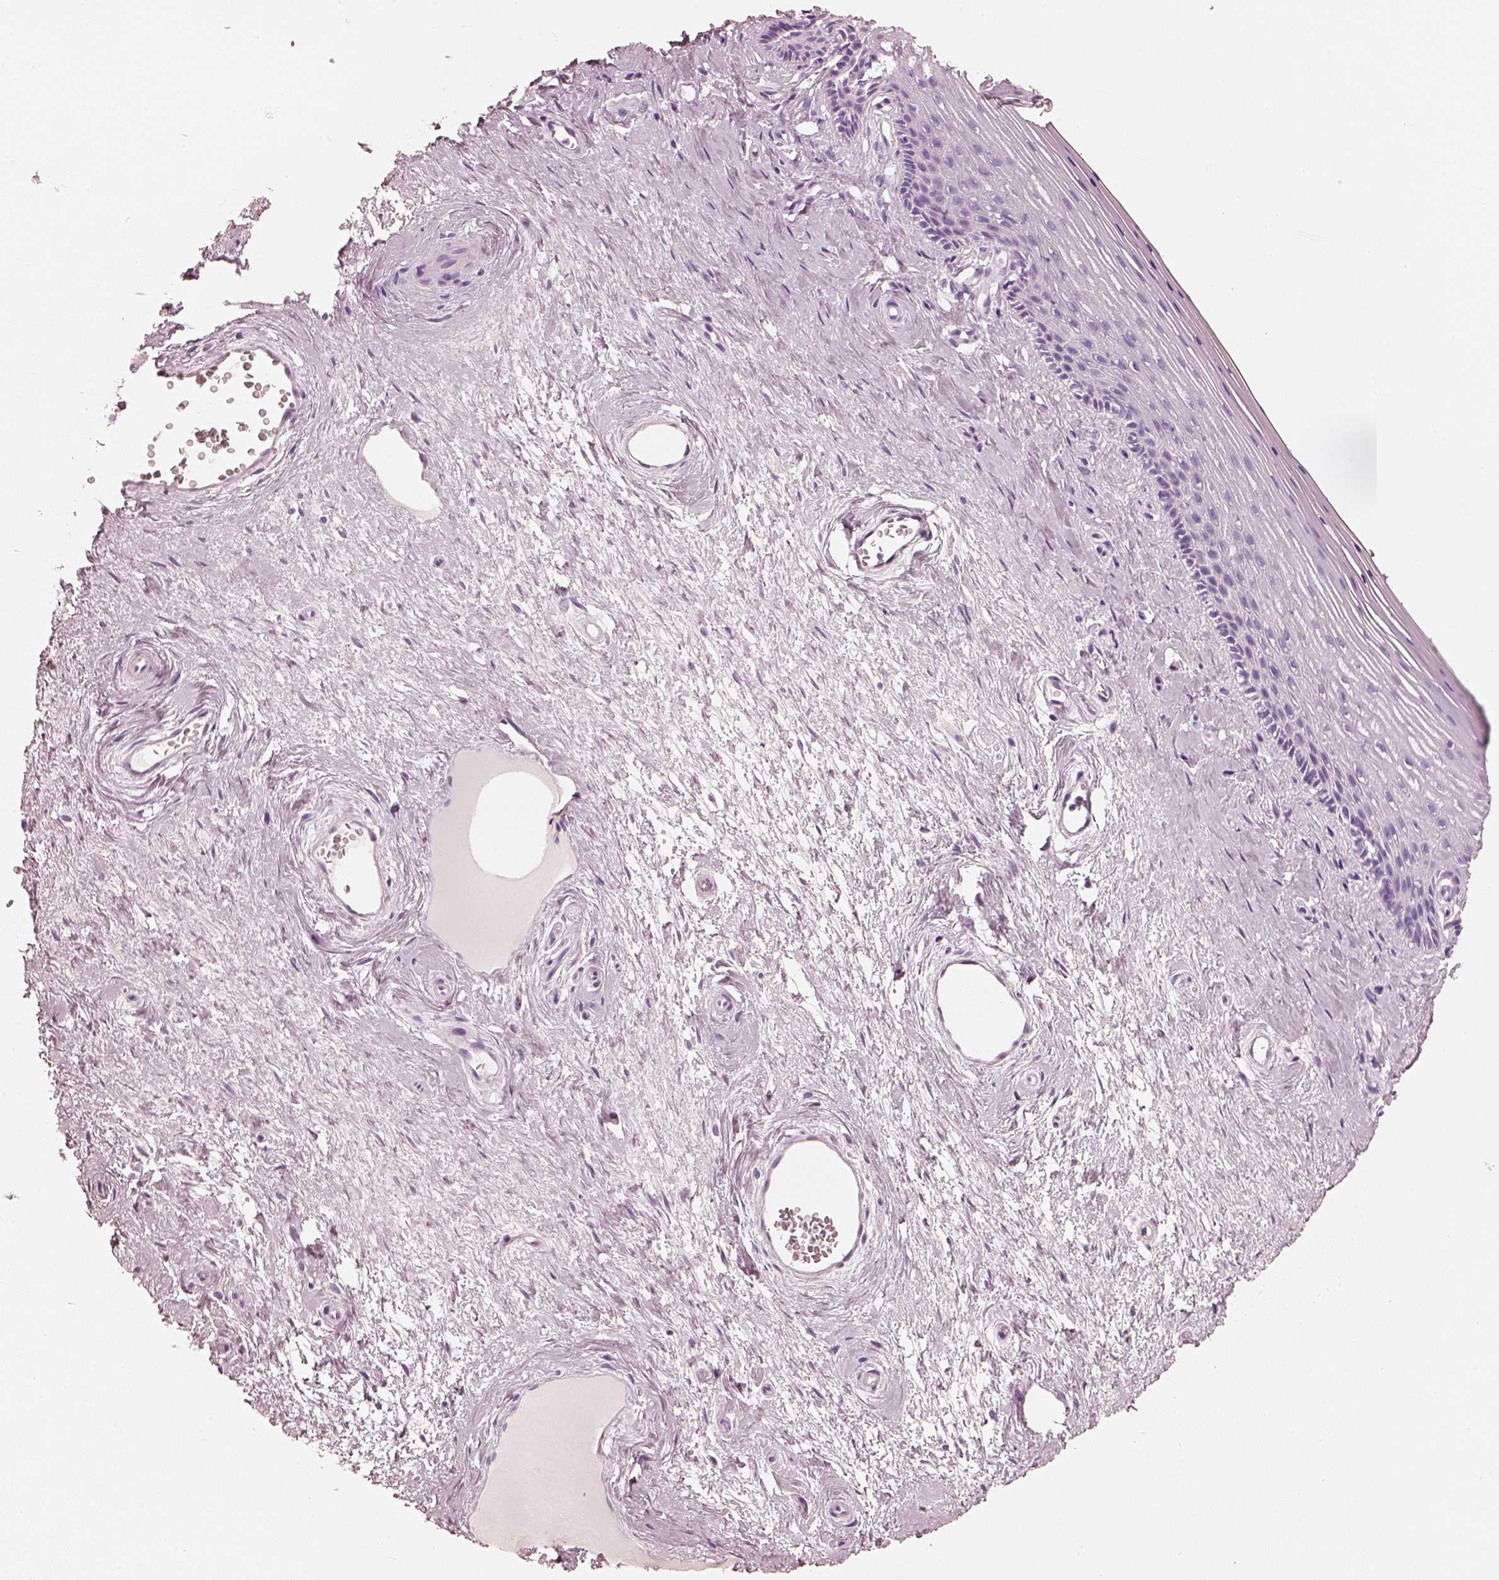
{"staining": {"intensity": "negative", "quantity": "none", "location": "none"}, "tissue": "vagina", "cell_type": "Squamous epithelial cells", "image_type": "normal", "snomed": [{"axis": "morphology", "description": "Normal tissue, NOS"}, {"axis": "topography", "description": "Vagina"}], "caption": "A high-resolution histopathology image shows immunohistochemistry (IHC) staining of normal vagina, which reveals no significant staining in squamous epithelial cells.", "gene": "R3HDML", "patient": {"sex": "female", "age": 45}}